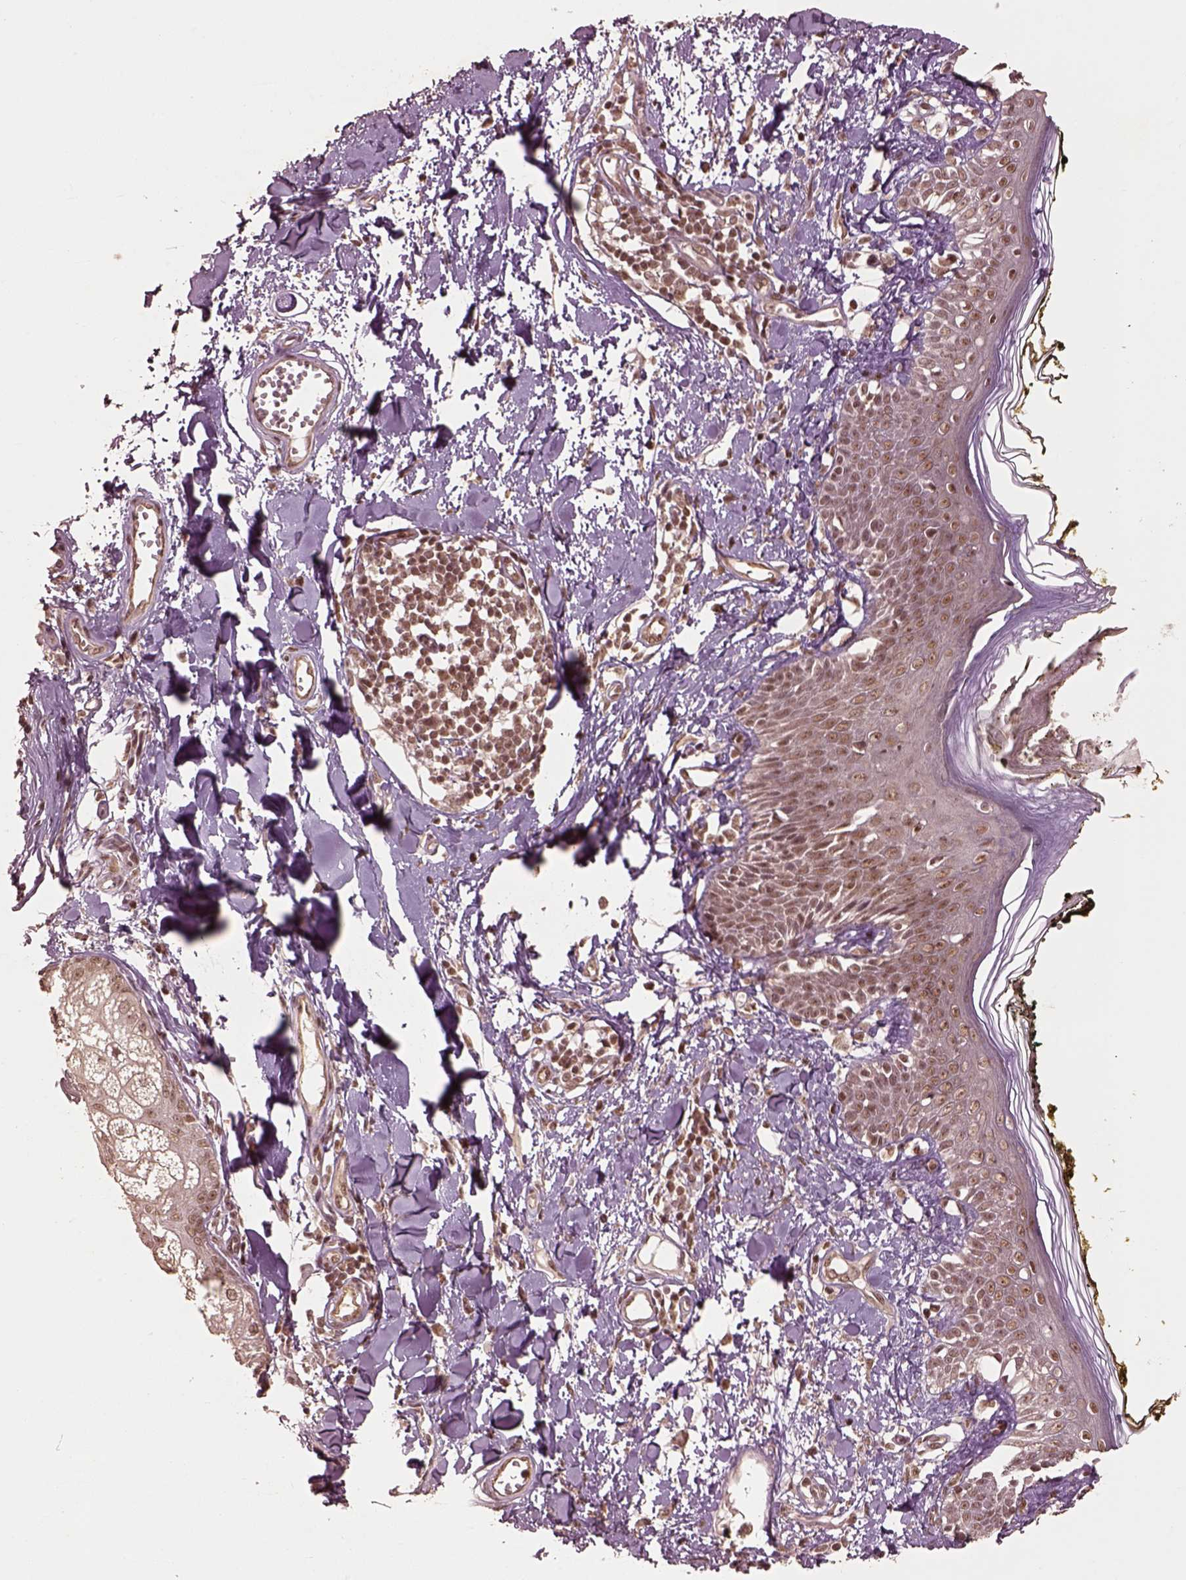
{"staining": {"intensity": "moderate", "quantity": ">75%", "location": "nuclear"}, "tissue": "skin", "cell_type": "Fibroblasts", "image_type": "normal", "snomed": [{"axis": "morphology", "description": "Normal tissue, NOS"}, {"axis": "topography", "description": "Skin"}], "caption": "This is an image of immunohistochemistry (IHC) staining of unremarkable skin, which shows moderate positivity in the nuclear of fibroblasts.", "gene": "BRD9", "patient": {"sex": "male", "age": 76}}